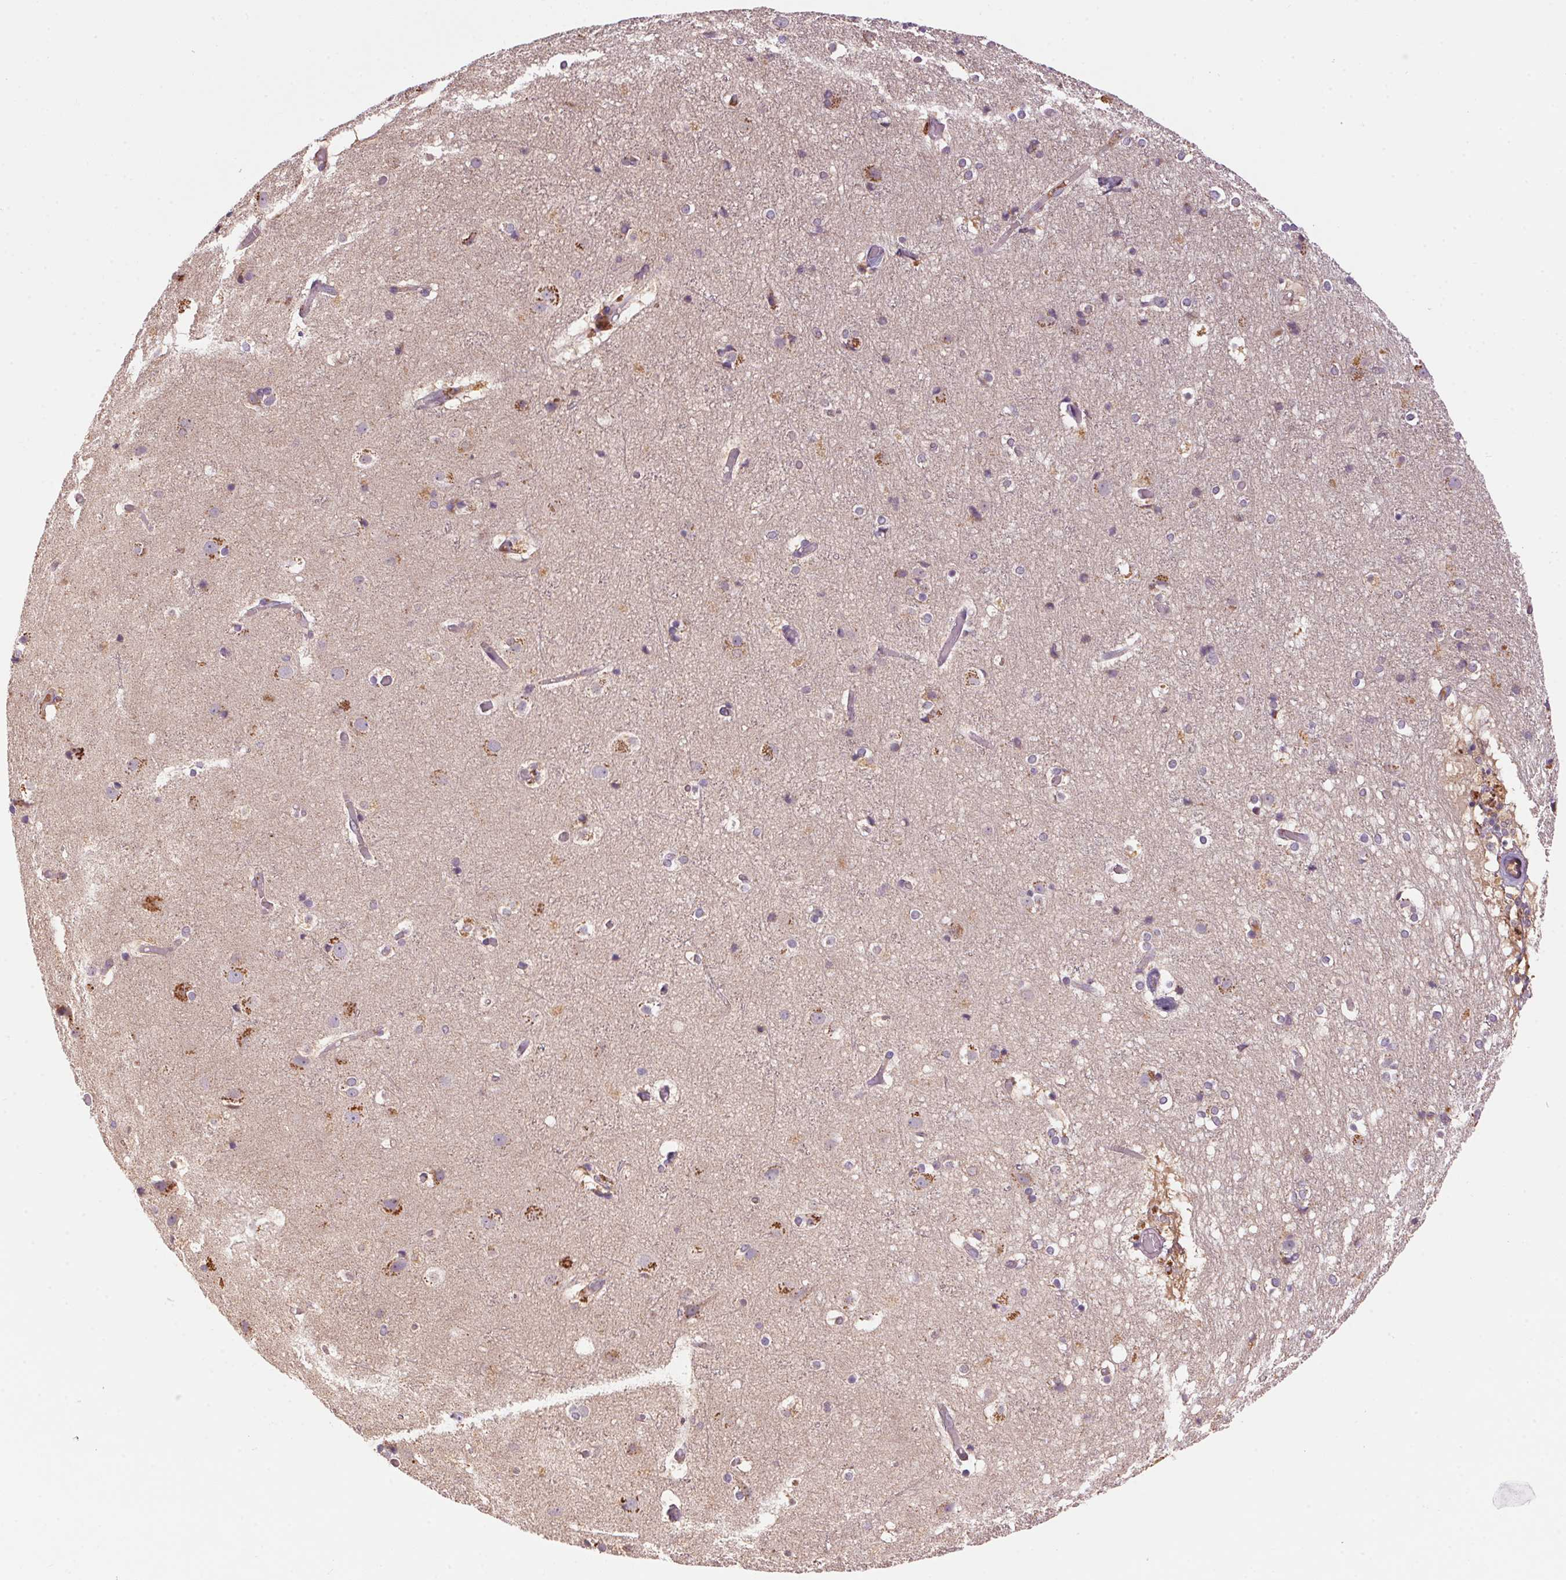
{"staining": {"intensity": "weak", "quantity": "25%-75%", "location": "cytoplasmic/membranous"}, "tissue": "cerebral cortex", "cell_type": "Endothelial cells", "image_type": "normal", "snomed": [{"axis": "morphology", "description": "Normal tissue, NOS"}, {"axis": "topography", "description": "Cerebral cortex"}], "caption": "Weak cytoplasmic/membranous expression is seen in approximately 25%-75% of endothelial cells in unremarkable cerebral cortex.", "gene": "ADH5", "patient": {"sex": "female", "age": 52}}